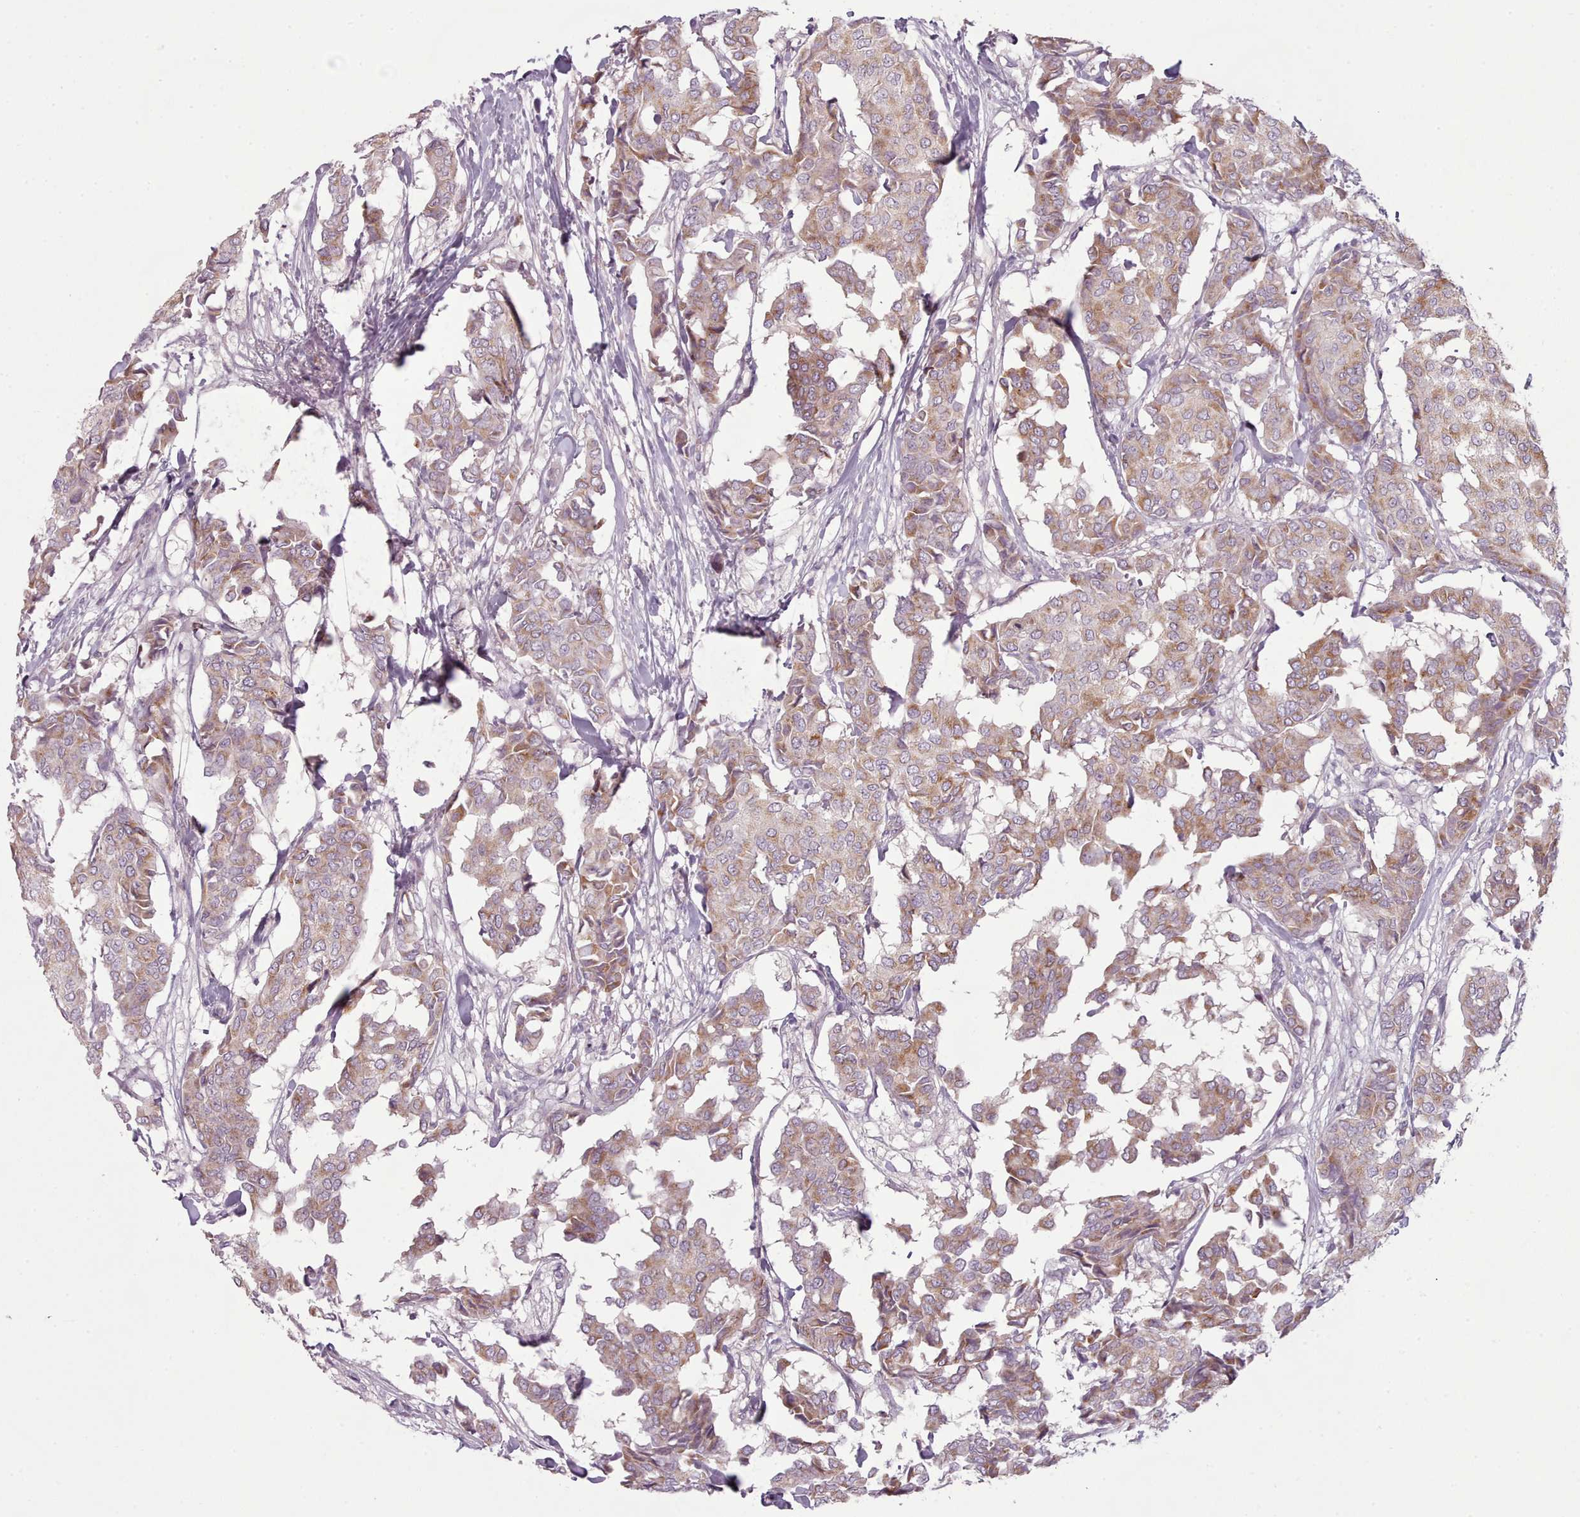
{"staining": {"intensity": "weak", "quantity": ">75%", "location": "cytoplasmic/membranous"}, "tissue": "breast cancer", "cell_type": "Tumor cells", "image_type": "cancer", "snomed": [{"axis": "morphology", "description": "Duct carcinoma"}, {"axis": "topography", "description": "Breast"}], "caption": "Breast intraductal carcinoma tissue reveals weak cytoplasmic/membranous positivity in approximately >75% of tumor cells", "gene": "LAPTM5", "patient": {"sex": "female", "age": 75}}